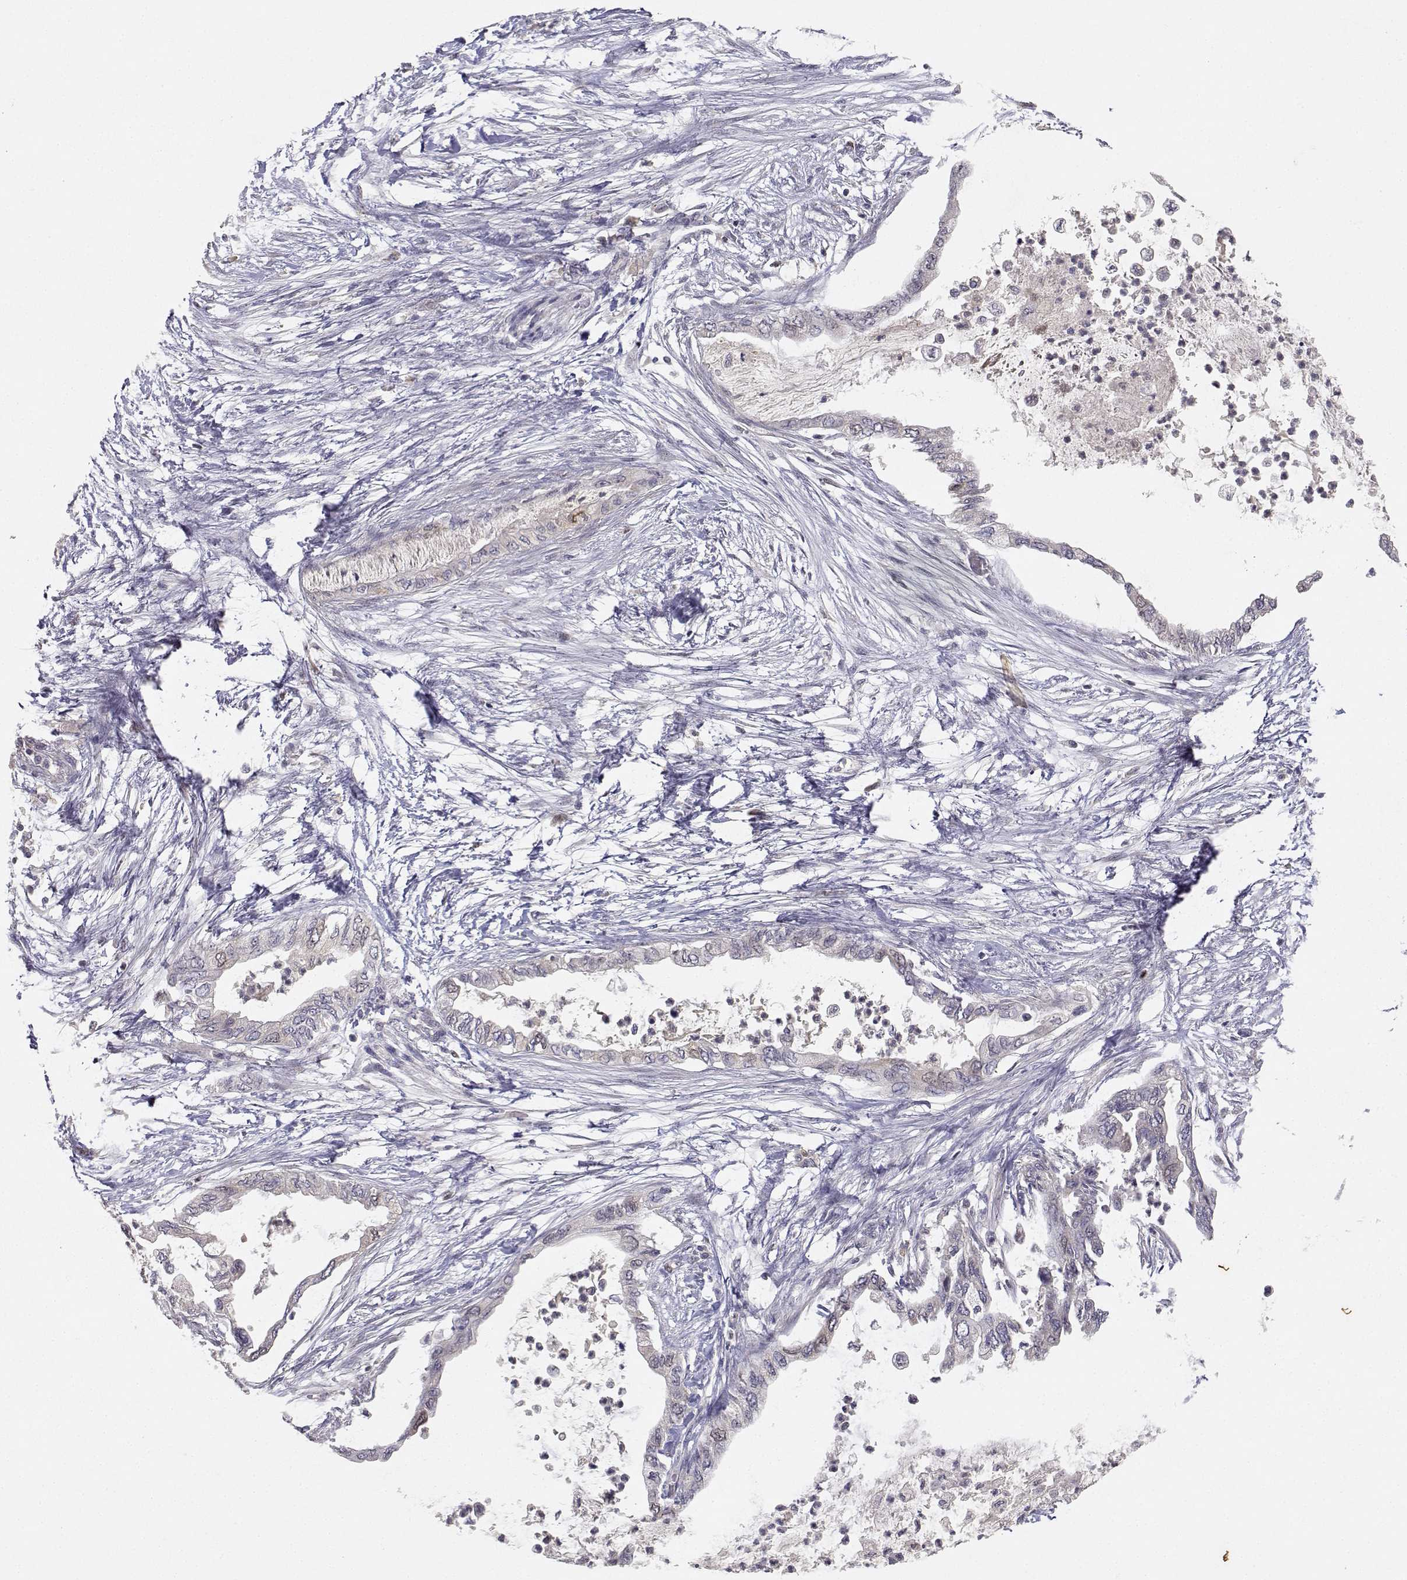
{"staining": {"intensity": "negative", "quantity": "none", "location": "none"}, "tissue": "pancreatic cancer", "cell_type": "Tumor cells", "image_type": "cancer", "snomed": [{"axis": "morphology", "description": "Normal tissue, NOS"}, {"axis": "morphology", "description": "Adenocarcinoma, NOS"}, {"axis": "topography", "description": "Pancreas"}, {"axis": "topography", "description": "Duodenum"}], "caption": "A high-resolution image shows immunohistochemistry staining of pancreatic adenocarcinoma, which demonstrates no significant positivity in tumor cells.", "gene": "RAD51", "patient": {"sex": "female", "age": 60}}